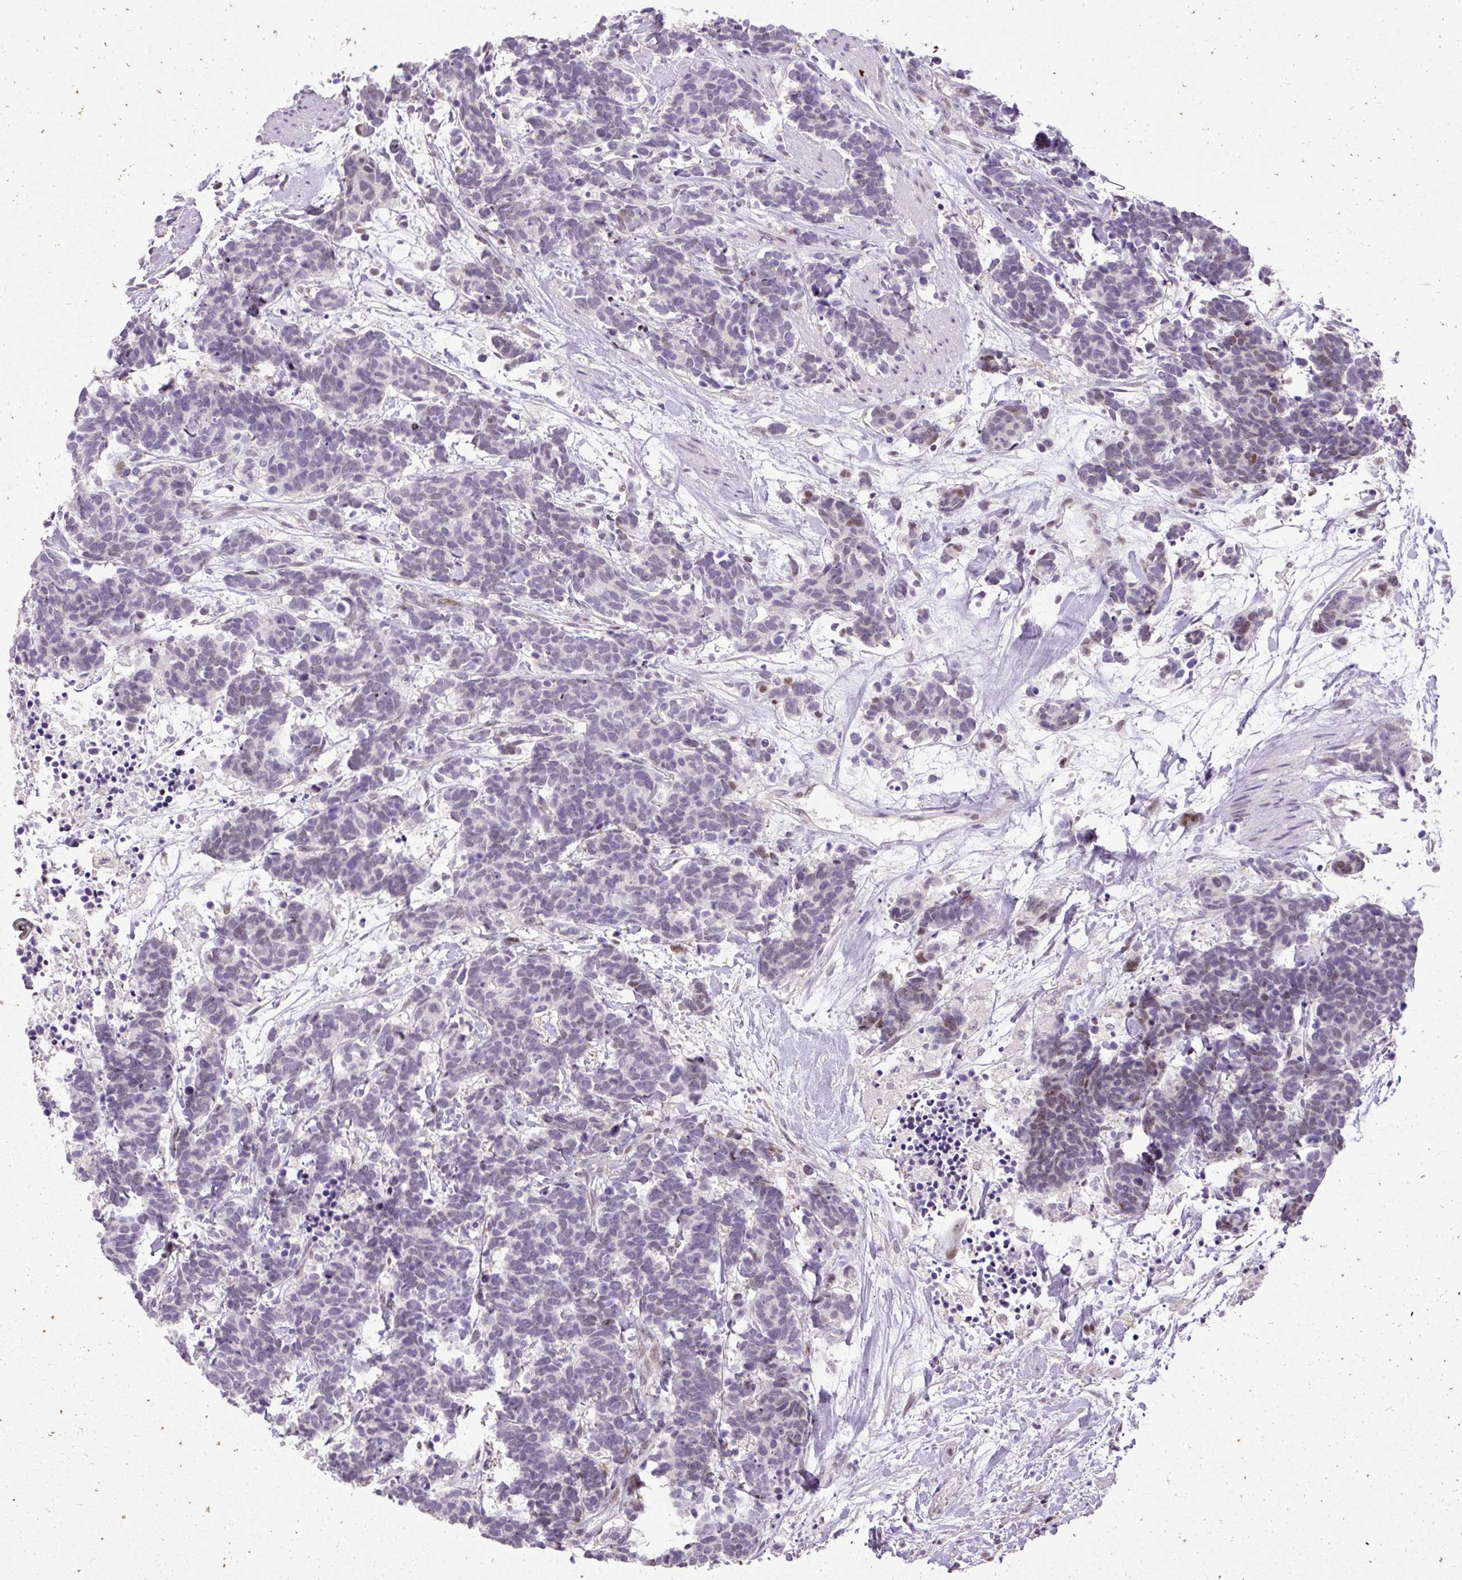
{"staining": {"intensity": "moderate", "quantity": "<25%", "location": "nuclear"}, "tissue": "carcinoid", "cell_type": "Tumor cells", "image_type": "cancer", "snomed": [{"axis": "morphology", "description": "Carcinoma, NOS"}, {"axis": "morphology", "description": "Carcinoid, malignant, NOS"}, {"axis": "topography", "description": "Prostate"}], "caption": "Approximately <25% of tumor cells in malignant carcinoid display moderate nuclear protein positivity as visualized by brown immunohistochemical staining.", "gene": "ARHGEF18", "patient": {"sex": "male", "age": 57}}